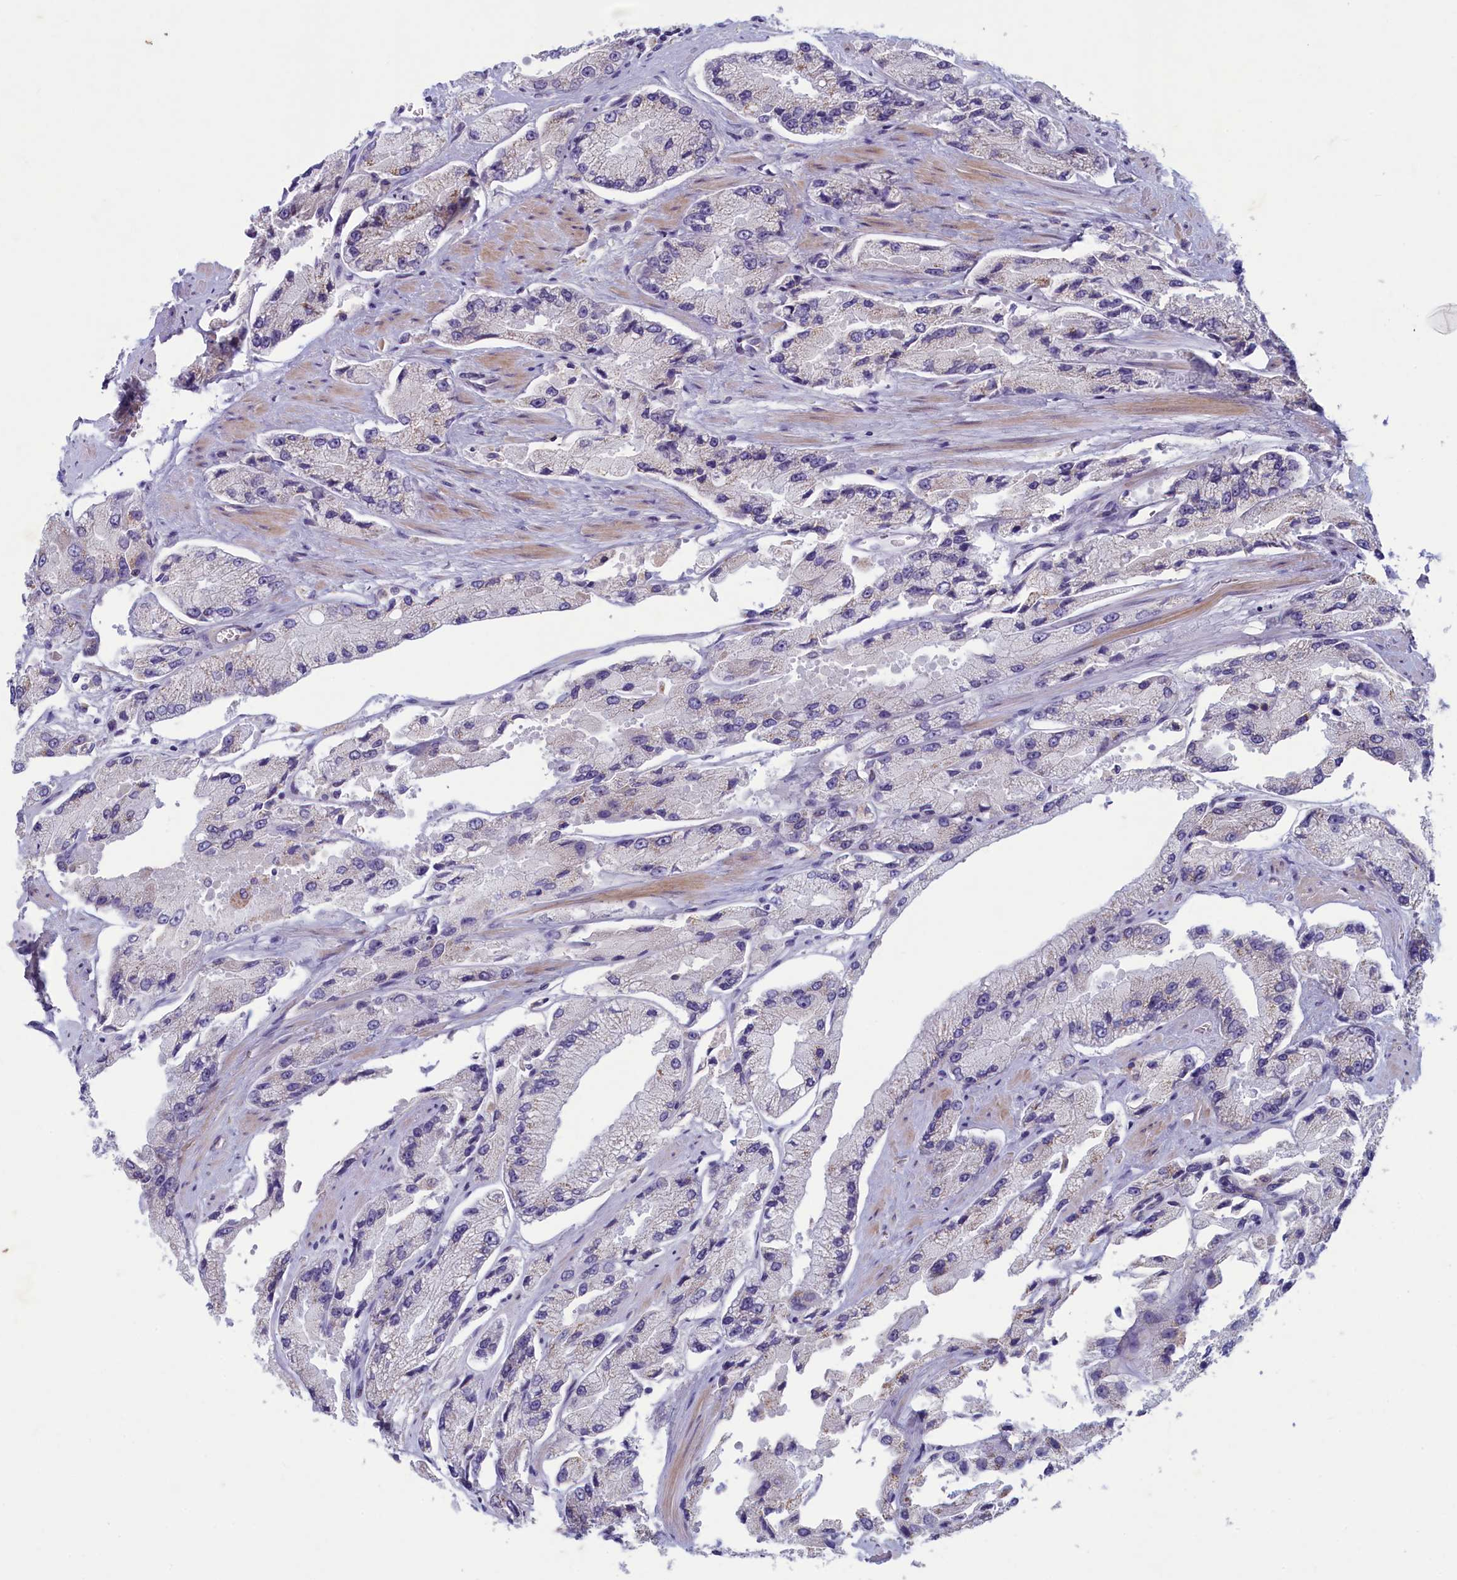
{"staining": {"intensity": "weak", "quantity": "<25%", "location": "cytoplasmic/membranous"}, "tissue": "prostate cancer", "cell_type": "Tumor cells", "image_type": "cancer", "snomed": [{"axis": "morphology", "description": "Adenocarcinoma, High grade"}, {"axis": "topography", "description": "Prostate"}], "caption": "The immunohistochemistry (IHC) histopathology image has no significant positivity in tumor cells of prostate cancer tissue.", "gene": "PLEKHG6", "patient": {"sex": "male", "age": 58}}